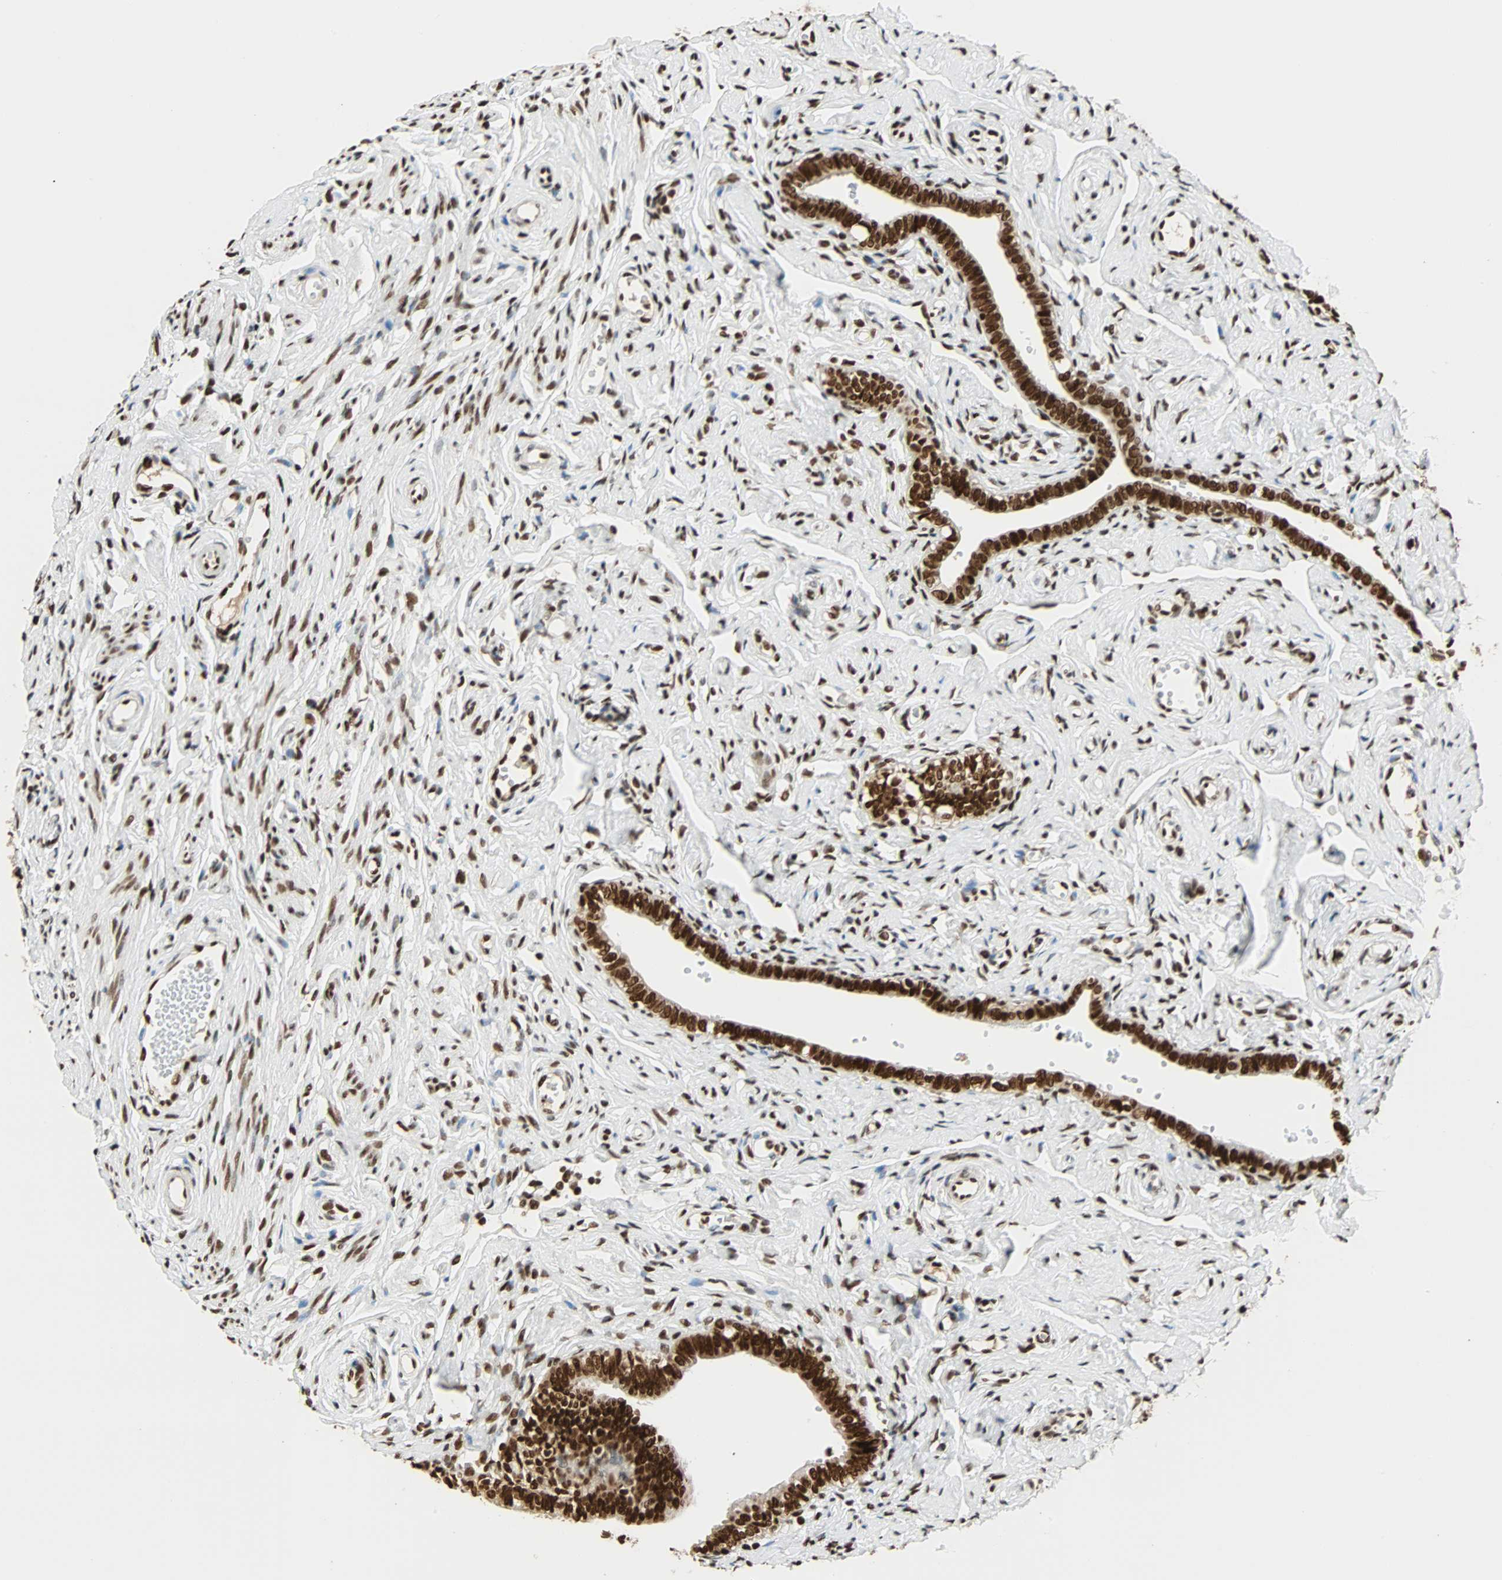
{"staining": {"intensity": "strong", "quantity": ">75%", "location": "nuclear"}, "tissue": "fallopian tube", "cell_type": "Glandular cells", "image_type": "normal", "snomed": [{"axis": "morphology", "description": "Normal tissue, NOS"}, {"axis": "topography", "description": "Fallopian tube"}], "caption": "Strong nuclear protein expression is appreciated in approximately >75% of glandular cells in fallopian tube. The protein is stained brown, and the nuclei are stained in blue (DAB (3,3'-diaminobenzidine) IHC with brightfield microscopy, high magnification).", "gene": "CDK12", "patient": {"sex": "female", "age": 71}}